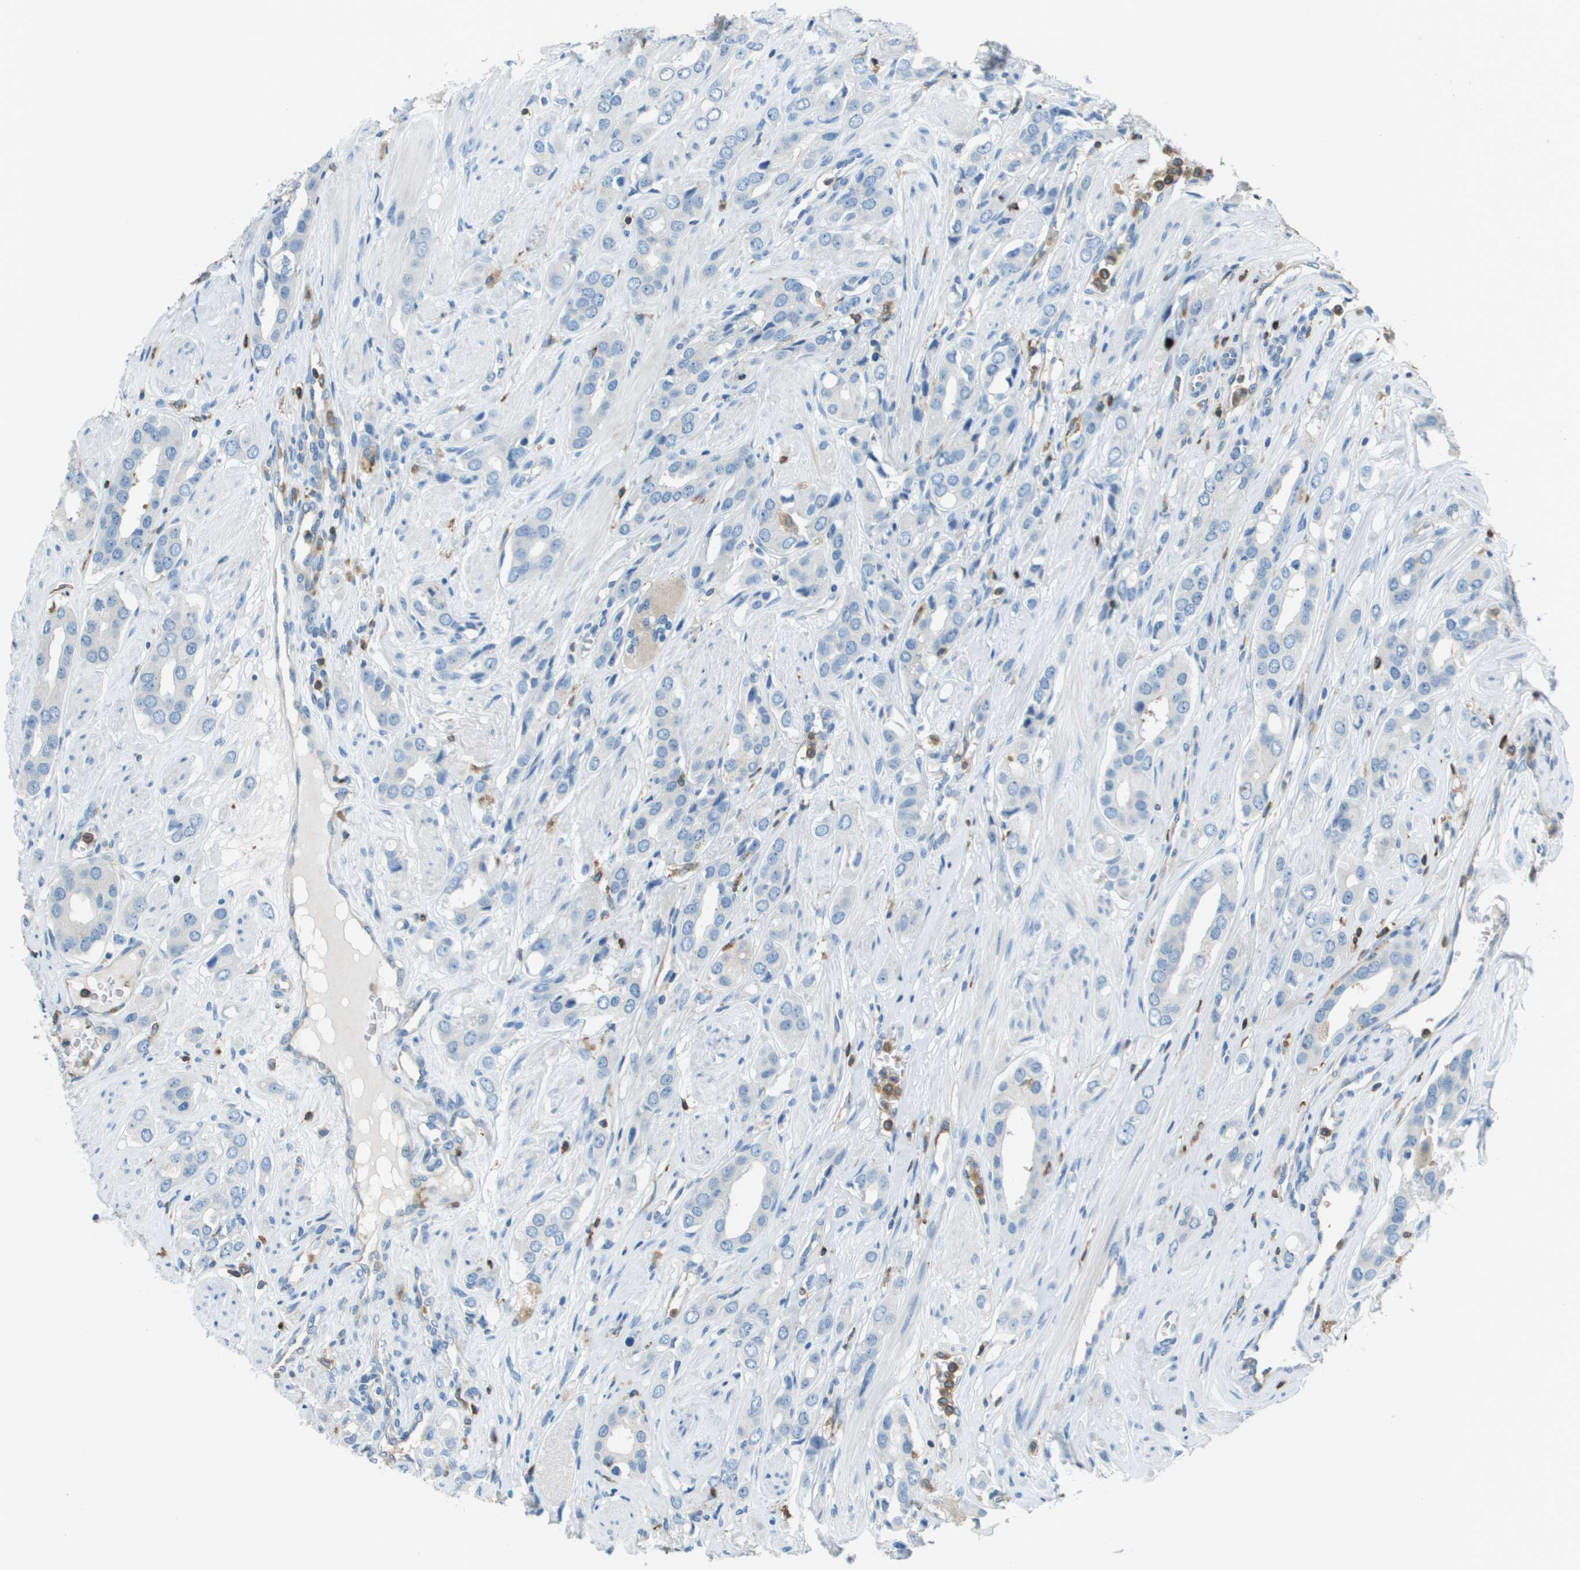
{"staining": {"intensity": "negative", "quantity": "none", "location": "none"}, "tissue": "prostate cancer", "cell_type": "Tumor cells", "image_type": "cancer", "snomed": [{"axis": "morphology", "description": "Adenocarcinoma, High grade"}, {"axis": "topography", "description": "Prostate"}], "caption": "This is an immunohistochemistry (IHC) photomicrograph of prostate cancer. There is no expression in tumor cells.", "gene": "APBB1IP", "patient": {"sex": "male", "age": 52}}